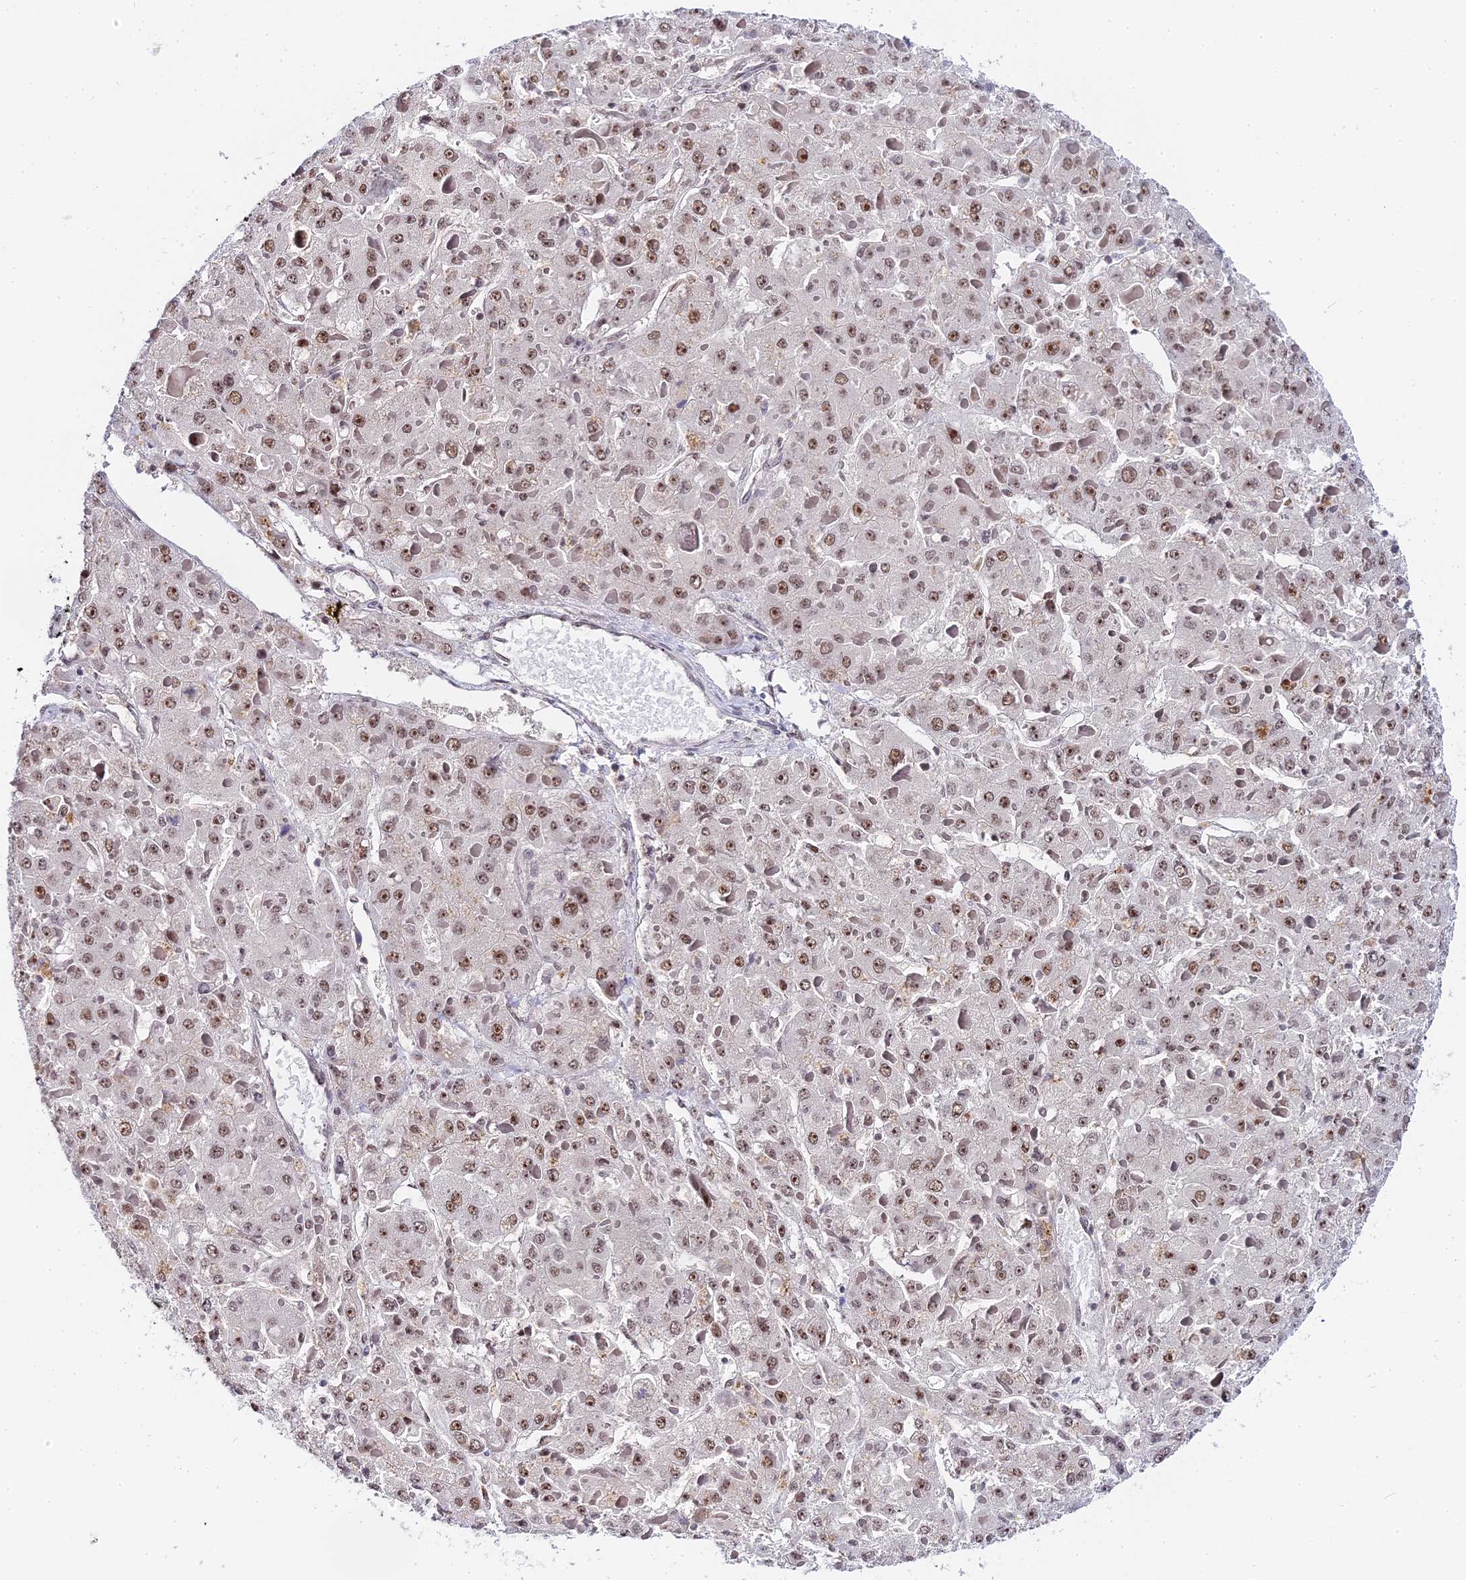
{"staining": {"intensity": "moderate", "quantity": ">75%", "location": "nuclear"}, "tissue": "liver cancer", "cell_type": "Tumor cells", "image_type": "cancer", "snomed": [{"axis": "morphology", "description": "Carcinoma, Hepatocellular, NOS"}, {"axis": "topography", "description": "Liver"}], "caption": "Moderate nuclear protein staining is appreciated in approximately >75% of tumor cells in hepatocellular carcinoma (liver).", "gene": "EXOSC3", "patient": {"sex": "female", "age": 73}}